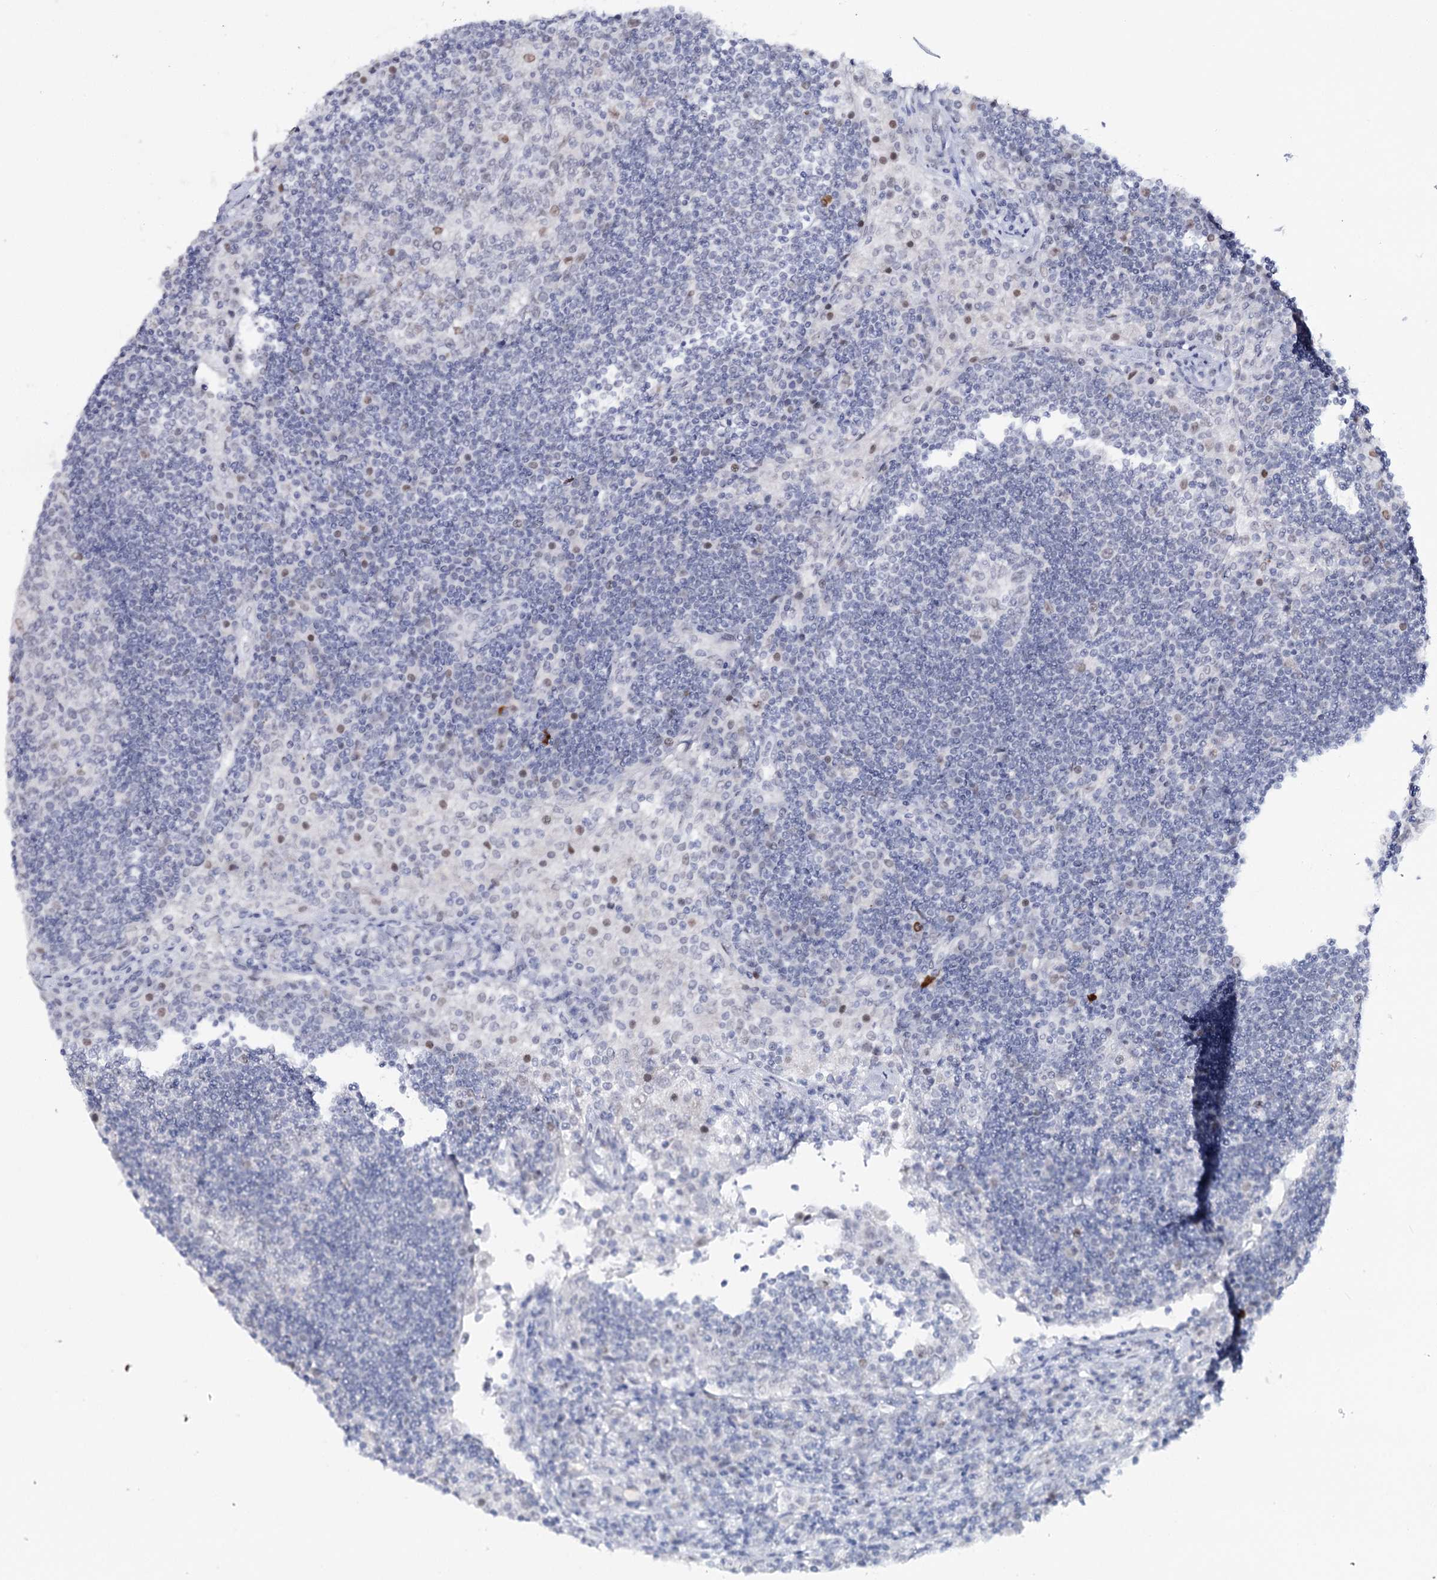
{"staining": {"intensity": "weak", "quantity": "<25%", "location": "nuclear"}, "tissue": "lymph node", "cell_type": "Germinal center cells", "image_type": "normal", "snomed": [{"axis": "morphology", "description": "Normal tissue, NOS"}, {"axis": "topography", "description": "Lymph node"}], "caption": "Immunohistochemistry micrograph of normal lymph node: lymph node stained with DAB displays no significant protein positivity in germinal center cells.", "gene": "ZC3H8", "patient": {"sex": "female", "age": 53}}